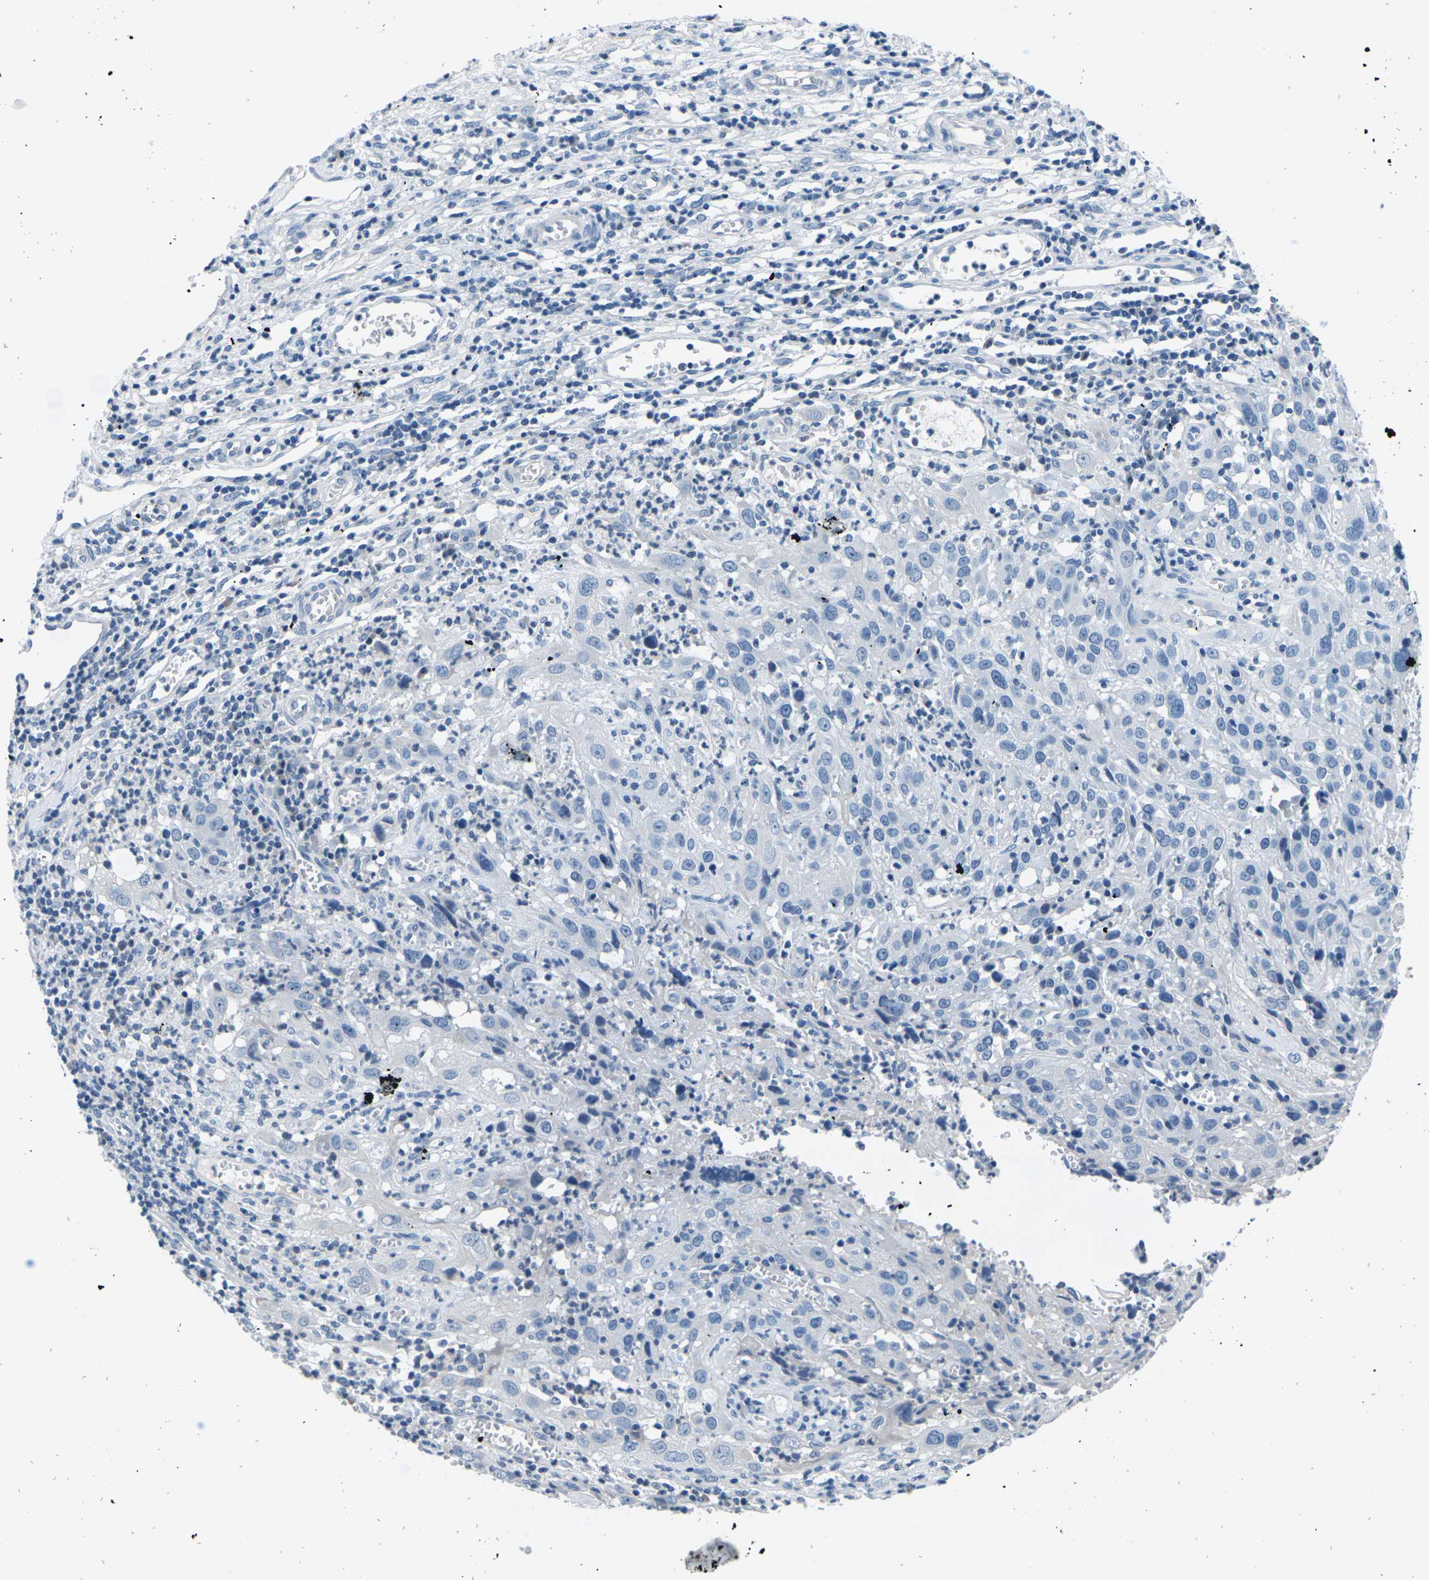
{"staining": {"intensity": "negative", "quantity": "none", "location": "none"}, "tissue": "cervical cancer", "cell_type": "Tumor cells", "image_type": "cancer", "snomed": [{"axis": "morphology", "description": "Squamous cell carcinoma, NOS"}, {"axis": "topography", "description": "Cervix"}], "caption": "Cervical cancer was stained to show a protein in brown. There is no significant expression in tumor cells.", "gene": "UMOD", "patient": {"sex": "female", "age": 32}}